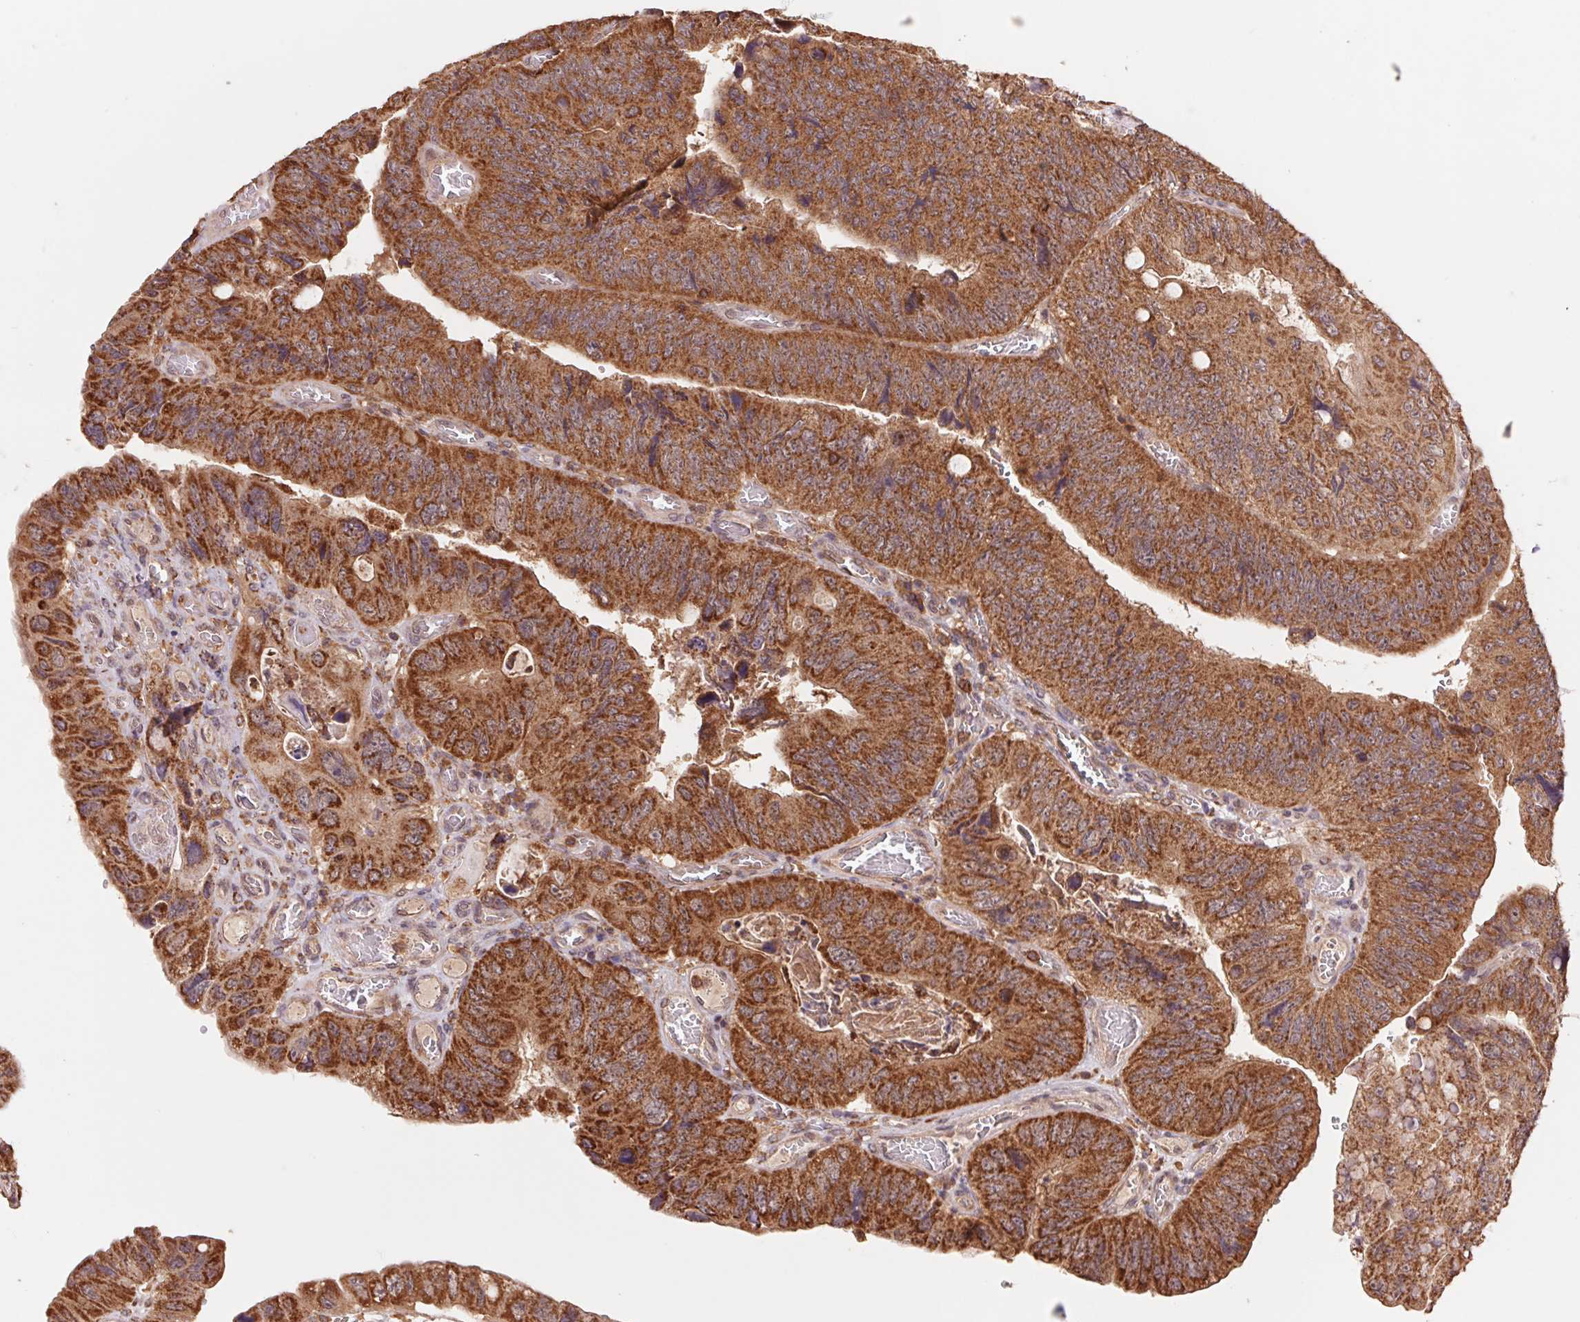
{"staining": {"intensity": "strong", "quantity": ">75%", "location": "cytoplasmic/membranous"}, "tissue": "colorectal cancer", "cell_type": "Tumor cells", "image_type": "cancer", "snomed": [{"axis": "morphology", "description": "Adenocarcinoma, NOS"}, {"axis": "topography", "description": "Colon"}], "caption": "This is a histology image of immunohistochemistry (IHC) staining of colorectal adenocarcinoma, which shows strong staining in the cytoplasmic/membranous of tumor cells.", "gene": "URM1", "patient": {"sex": "female", "age": 84}}